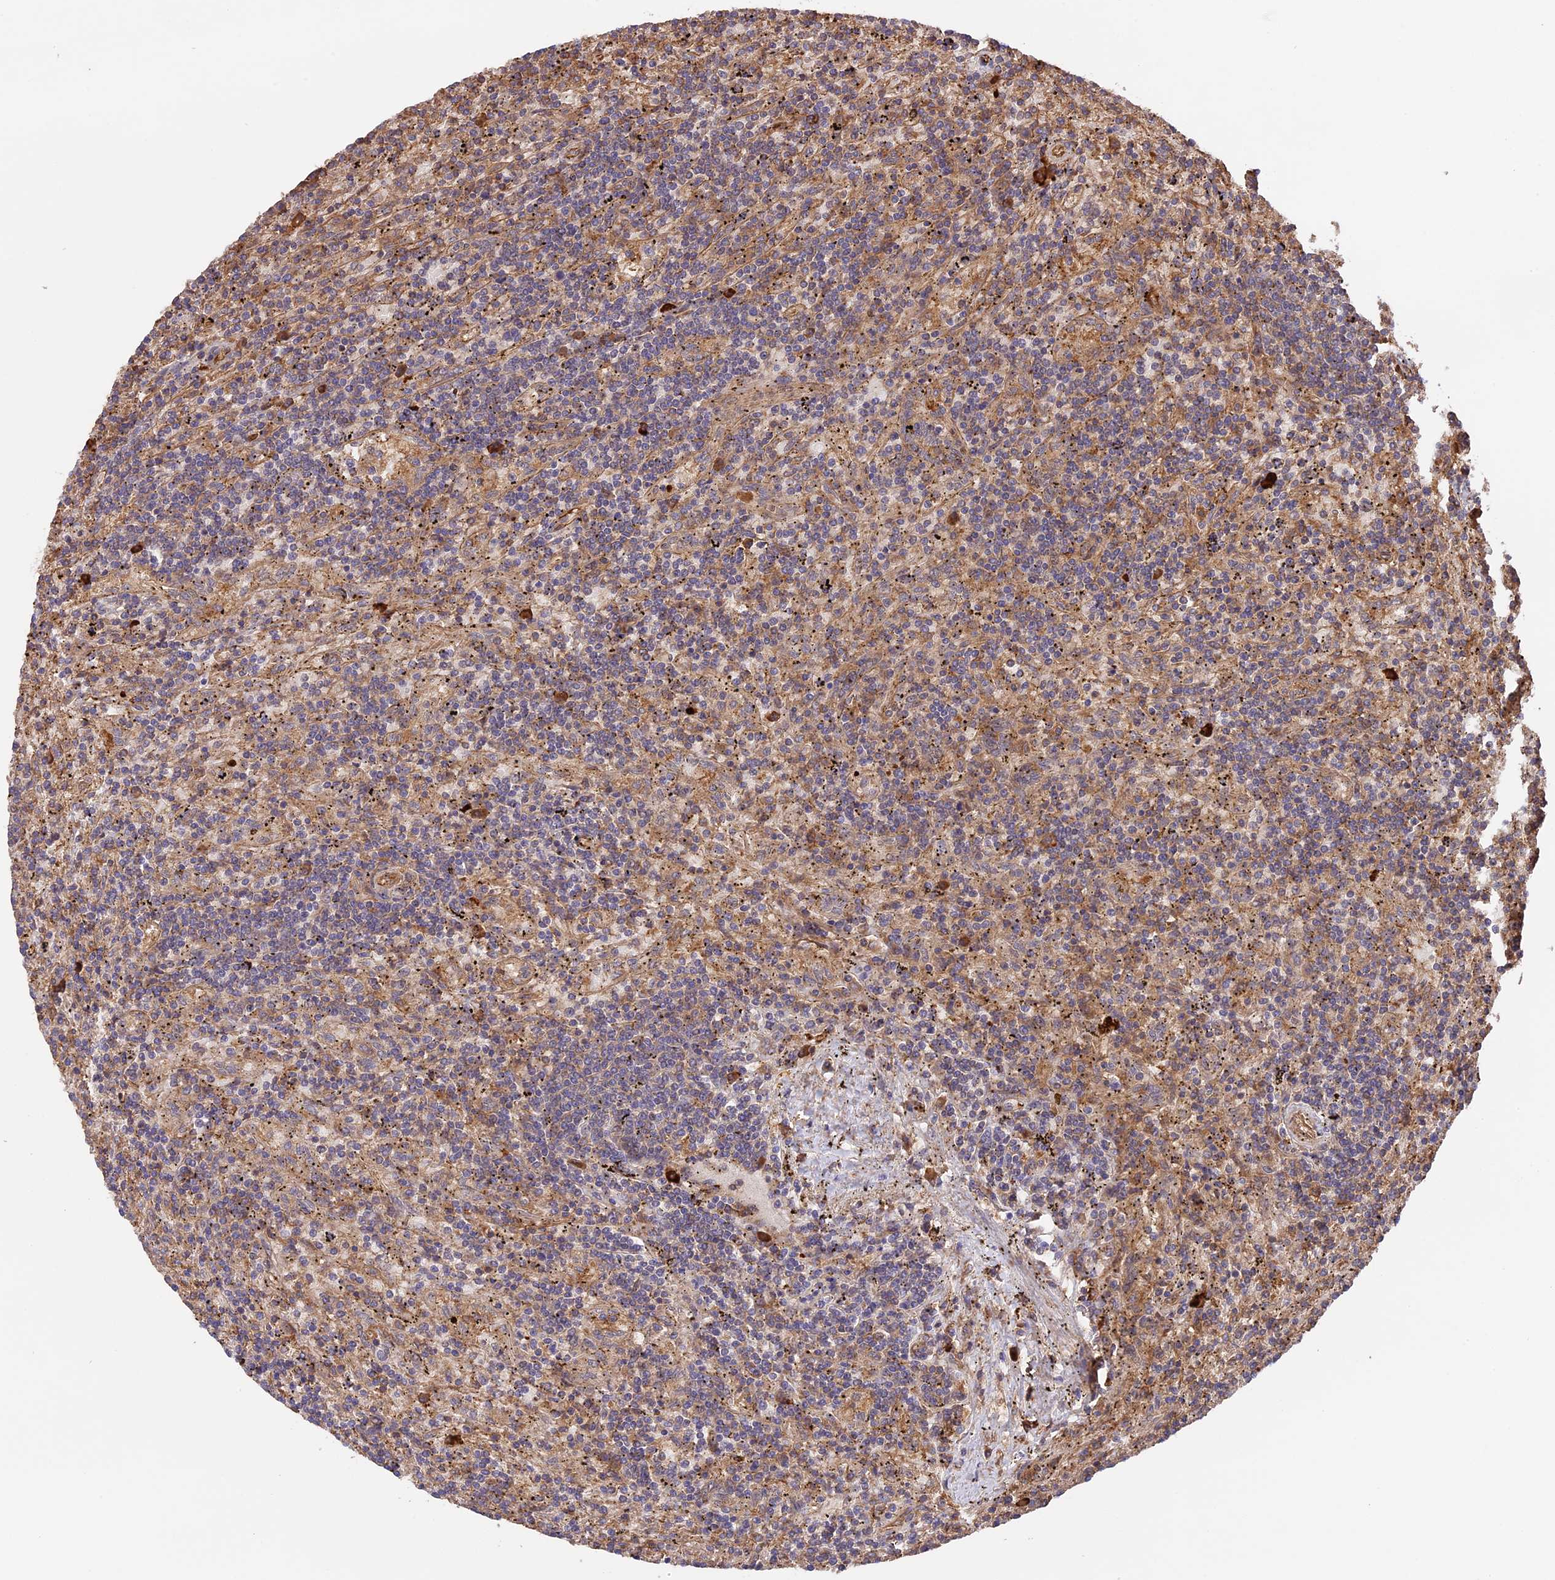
{"staining": {"intensity": "weak", "quantity": "25%-75%", "location": "cytoplasmic/membranous"}, "tissue": "lymphoma", "cell_type": "Tumor cells", "image_type": "cancer", "snomed": [{"axis": "morphology", "description": "Malignant lymphoma, non-Hodgkin's type, Low grade"}, {"axis": "topography", "description": "Spleen"}], "caption": "Immunohistochemical staining of human low-grade malignant lymphoma, non-Hodgkin's type shows low levels of weak cytoplasmic/membranous protein staining in about 25%-75% of tumor cells.", "gene": "GAS8", "patient": {"sex": "male", "age": 76}}